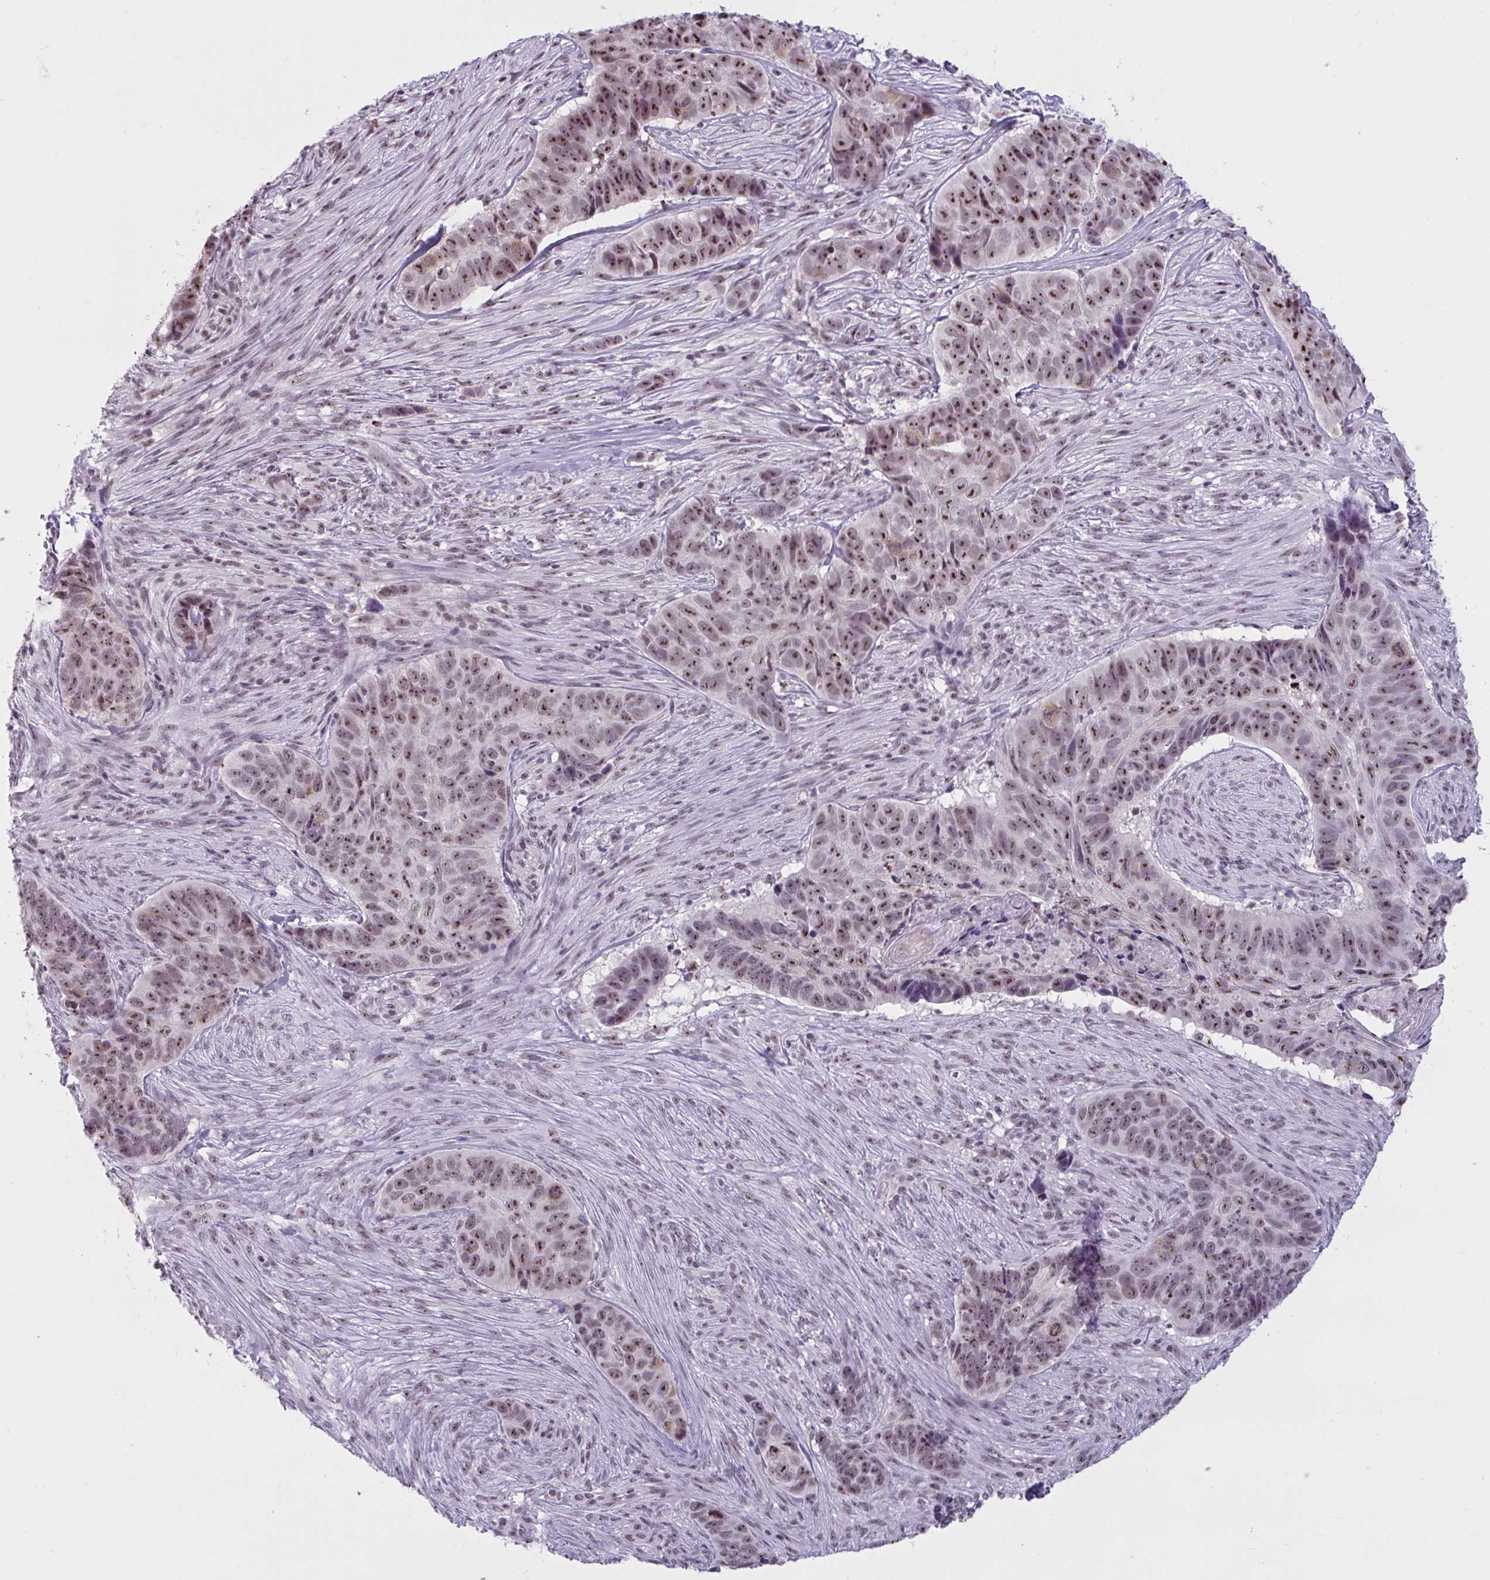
{"staining": {"intensity": "moderate", "quantity": ">75%", "location": "nuclear"}, "tissue": "skin cancer", "cell_type": "Tumor cells", "image_type": "cancer", "snomed": [{"axis": "morphology", "description": "Basal cell carcinoma"}, {"axis": "topography", "description": "Skin"}], "caption": "Immunohistochemistry (IHC) photomicrograph of neoplastic tissue: human skin cancer stained using IHC demonstrates medium levels of moderate protein expression localized specifically in the nuclear of tumor cells, appearing as a nuclear brown color.", "gene": "TGM6", "patient": {"sex": "female", "age": 82}}